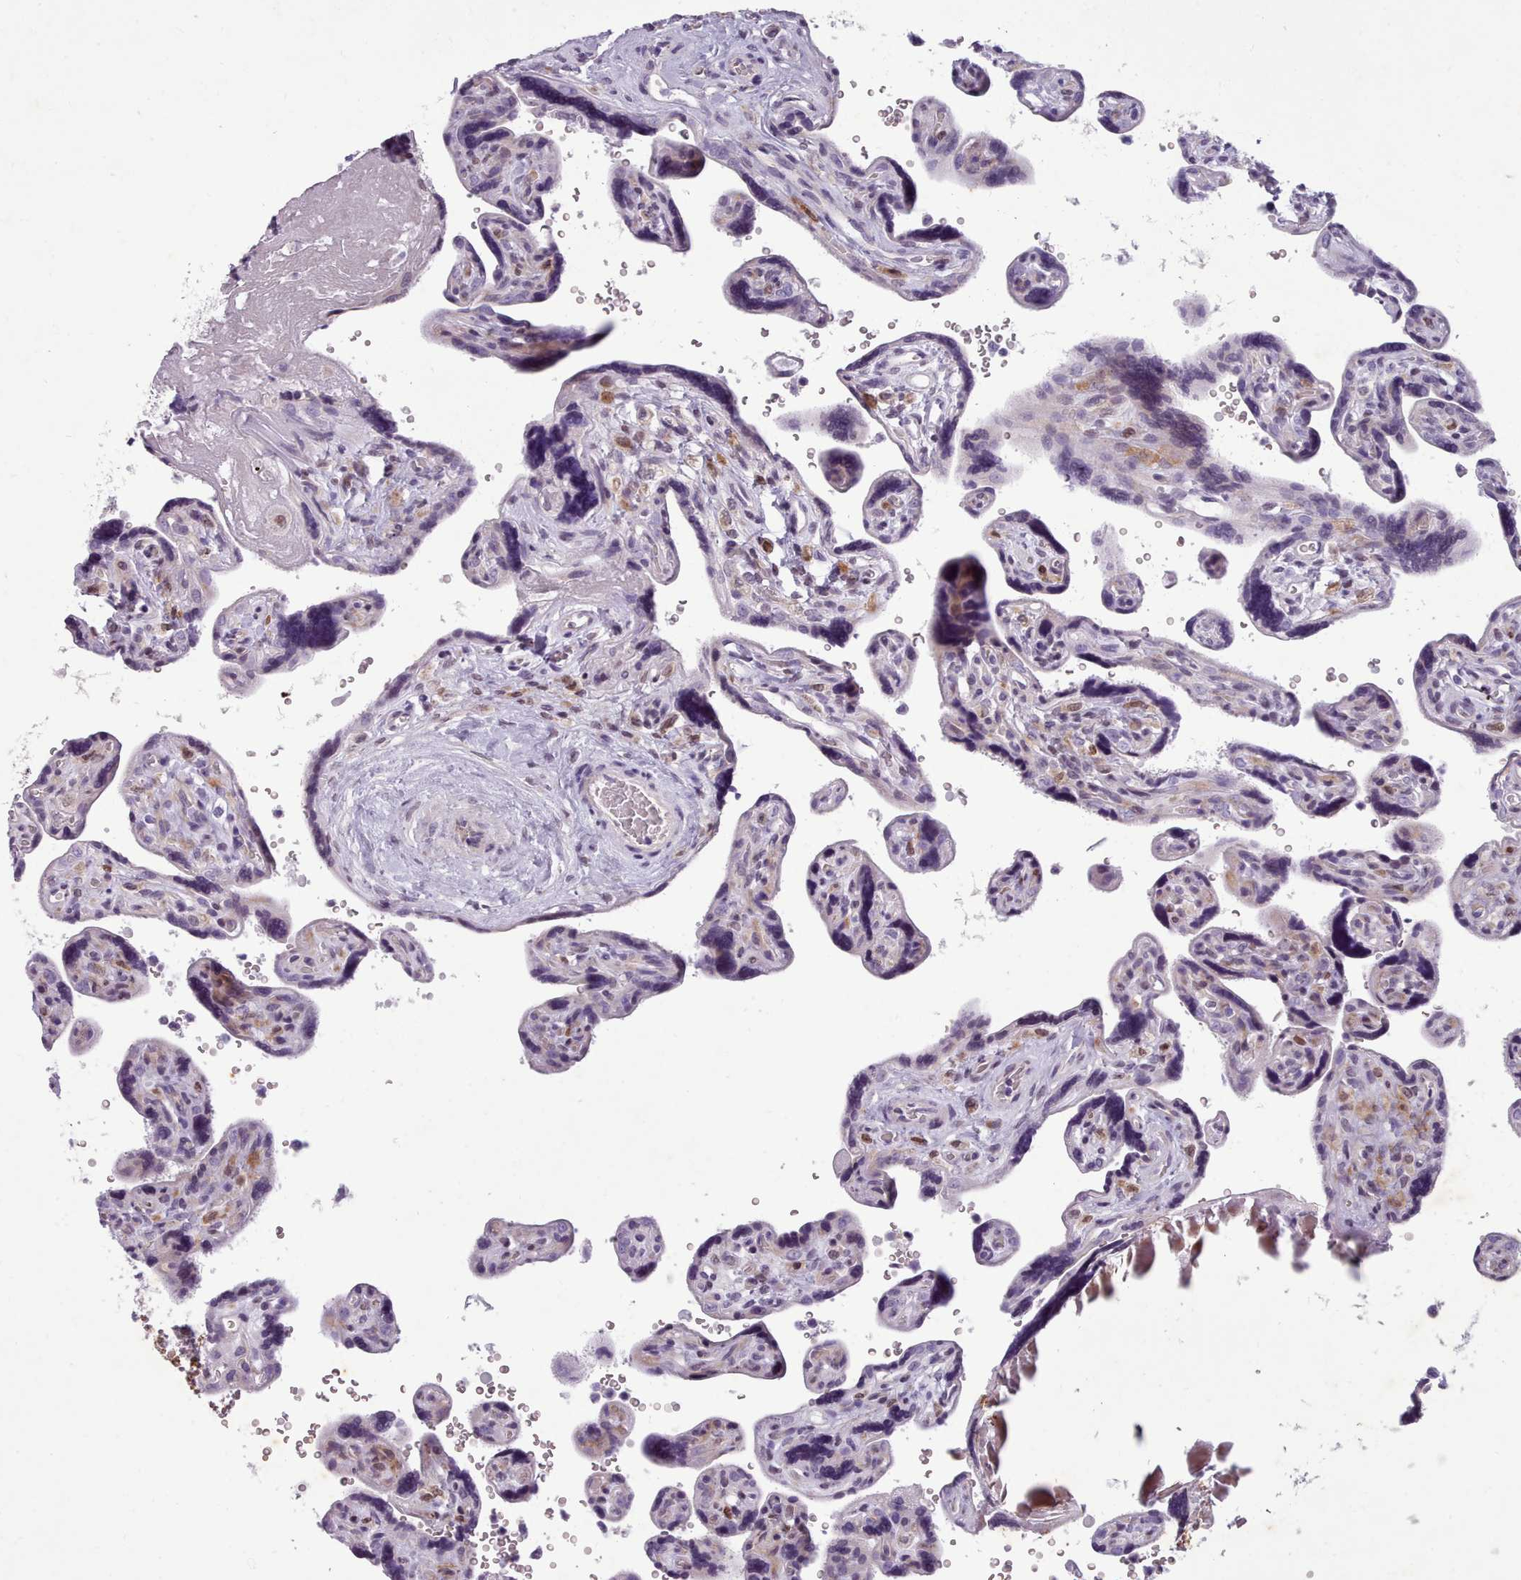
{"staining": {"intensity": "moderate", "quantity": "25%-75%", "location": "nuclear"}, "tissue": "placenta", "cell_type": "Decidual cells", "image_type": "normal", "snomed": [{"axis": "morphology", "description": "Normal tissue, NOS"}, {"axis": "topography", "description": "Placenta"}], "caption": "DAB (3,3'-diaminobenzidine) immunohistochemical staining of benign human placenta exhibits moderate nuclear protein positivity in approximately 25%-75% of decidual cells.", "gene": "KCNT2", "patient": {"sex": "female", "age": 39}}